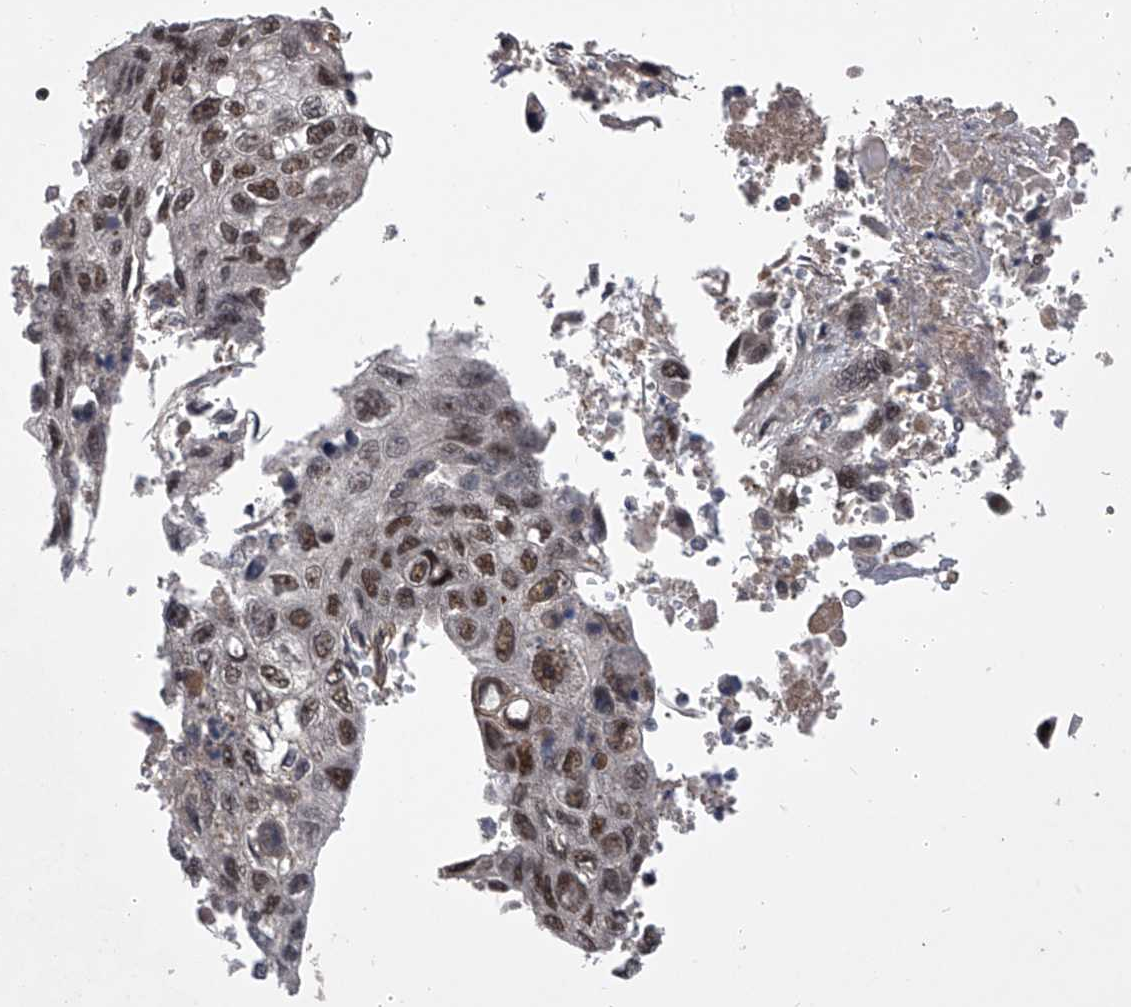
{"staining": {"intensity": "moderate", "quantity": ">75%", "location": "nuclear"}, "tissue": "lung cancer", "cell_type": "Tumor cells", "image_type": "cancer", "snomed": [{"axis": "morphology", "description": "Squamous cell carcinoma, NOS"}, {"axis": "topography", "description": "Lung"}], "caption": "Lung cancer stained with DAB immunohistochemistry (IHC) shows medium levels of moderate nuclear staining in about >75% of tumor cells.", "gene": "CMTR1", "patient": {"sex": "male", "age": 61}}